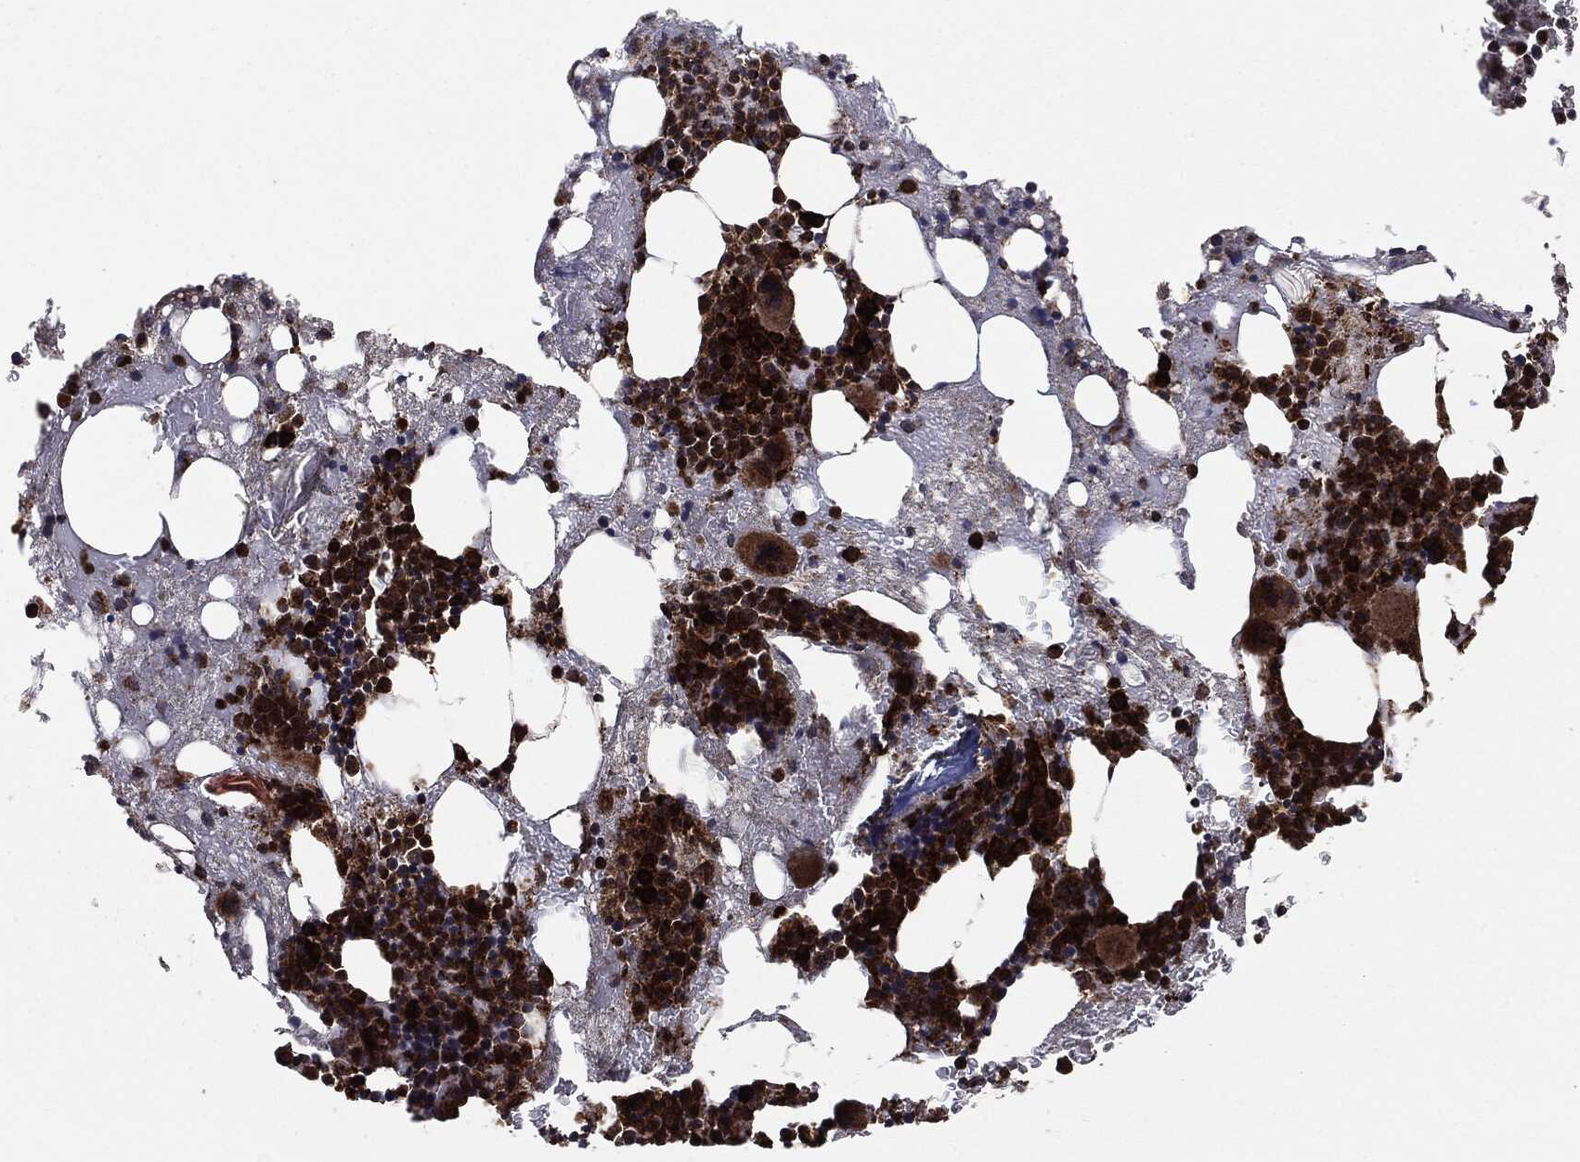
{"staining": {"intensity": "strong", "quantity": ">75%", "location": "cytoplasmic/membranous"}, "tissue": "bone marrow", "cell_type": "Hematopoietic cells", "image_type": "normal", "snomed": [{"axis": "morphology", "description": "Normal tissue, NOS"}, {"axis": "topography", "description": "Bone marrow"}], "caption": "Immunohistochemistry of unremarkable human bone marrow exhibits high levels of strong cytoplasmic/membranous expression in about >75% of hematopoietic cells. (DAB IHC with brightfield microscopy, high magnification).", "gene": "MAP2K1", "patient": {"sex": "female", "age": 54}}